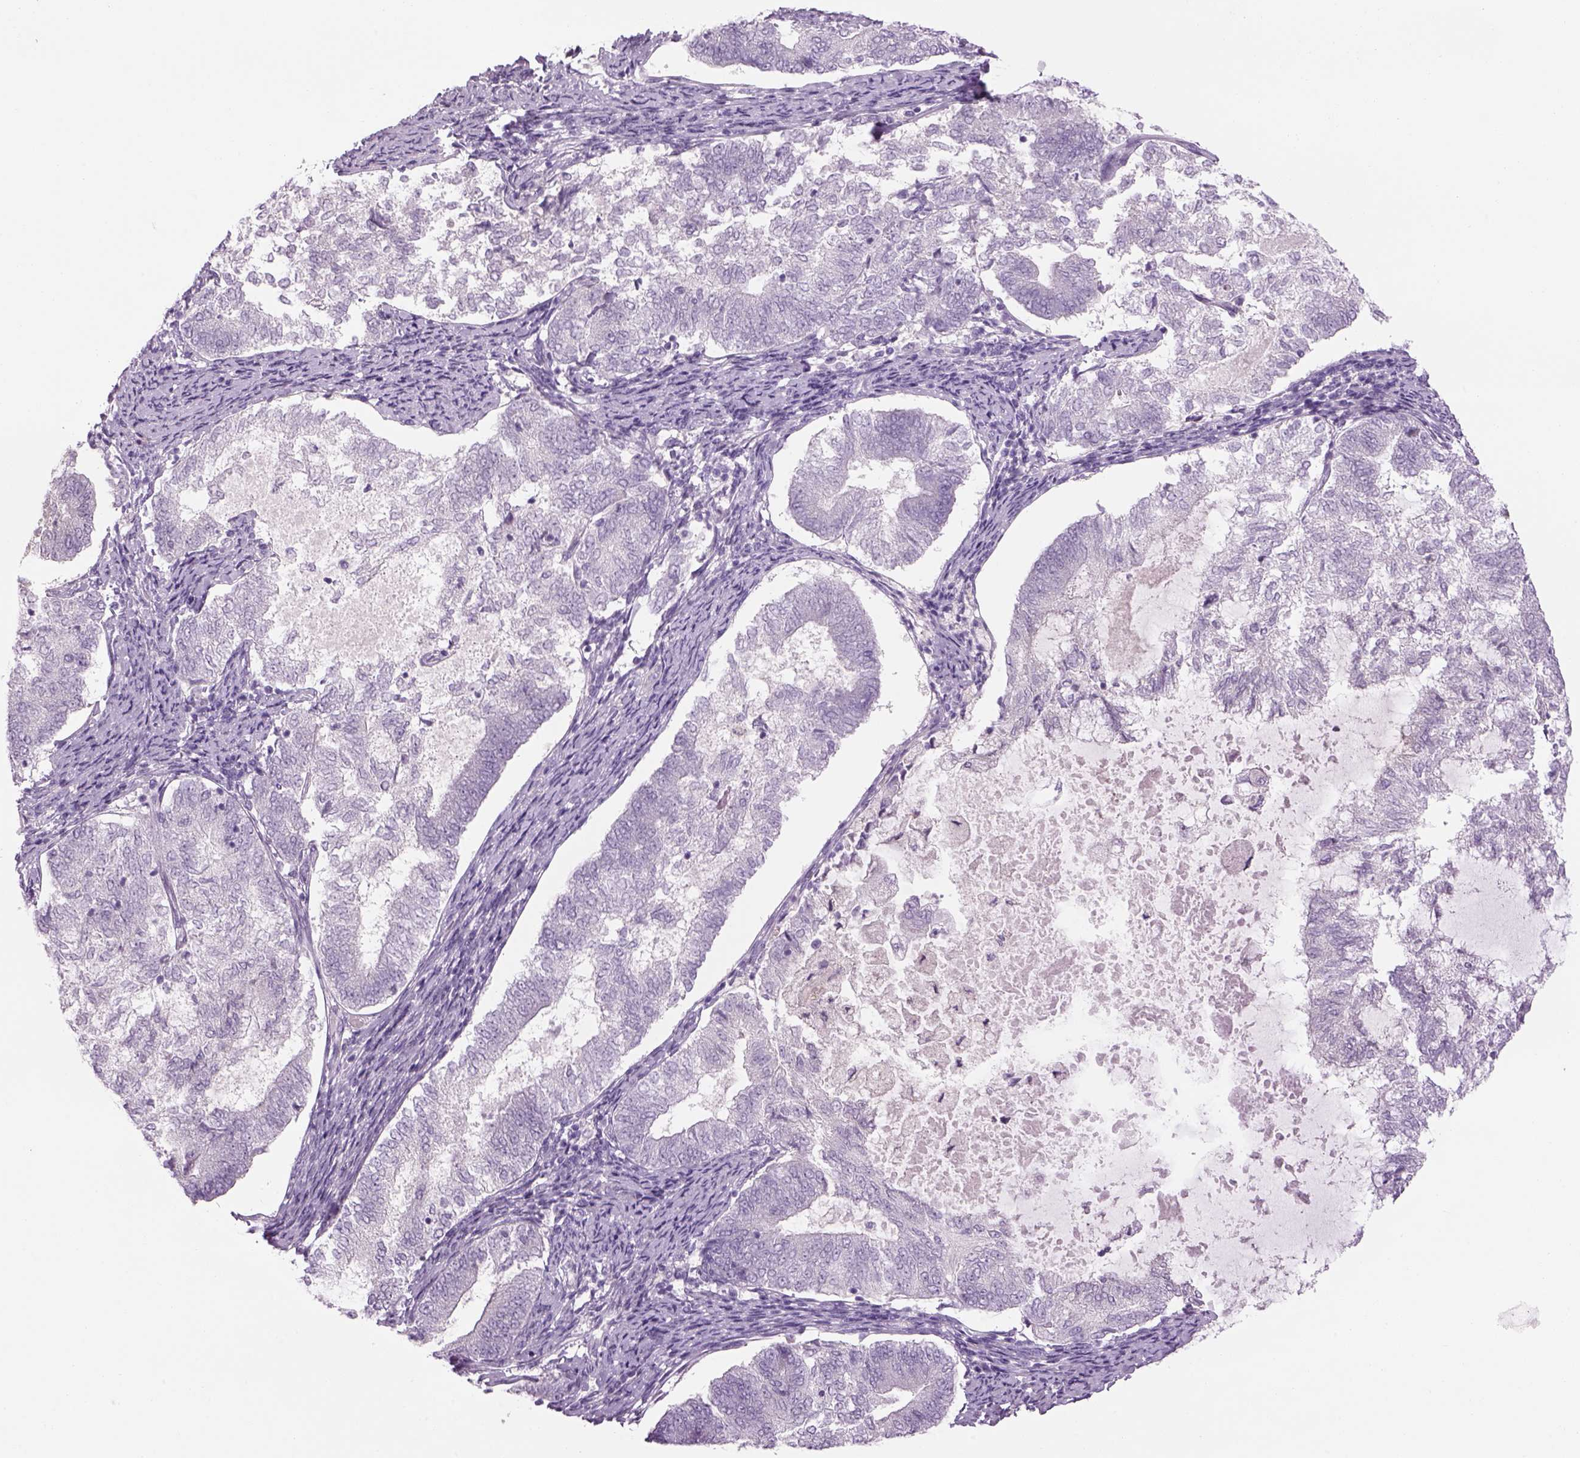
{"staining": {"intensity": "negative", "quantity": "none", "location": "none"}, "tissue": "endometrial cancer", "cell_type": "Tumor cells", "image_type": "cancer", "snomed": [{"axis": "morphology", "description": "Adenocarcinoma, NOS"}, {"axis": "topography", "description": "Endometrium"}], "caption": "A photomicrograph of endometrial cancer (adenocarcinoma) stained for a protein reveals no brown staining in tumor cells.", "gene": "MDH1B", "patient": {"sex": "female", "age": 65}}